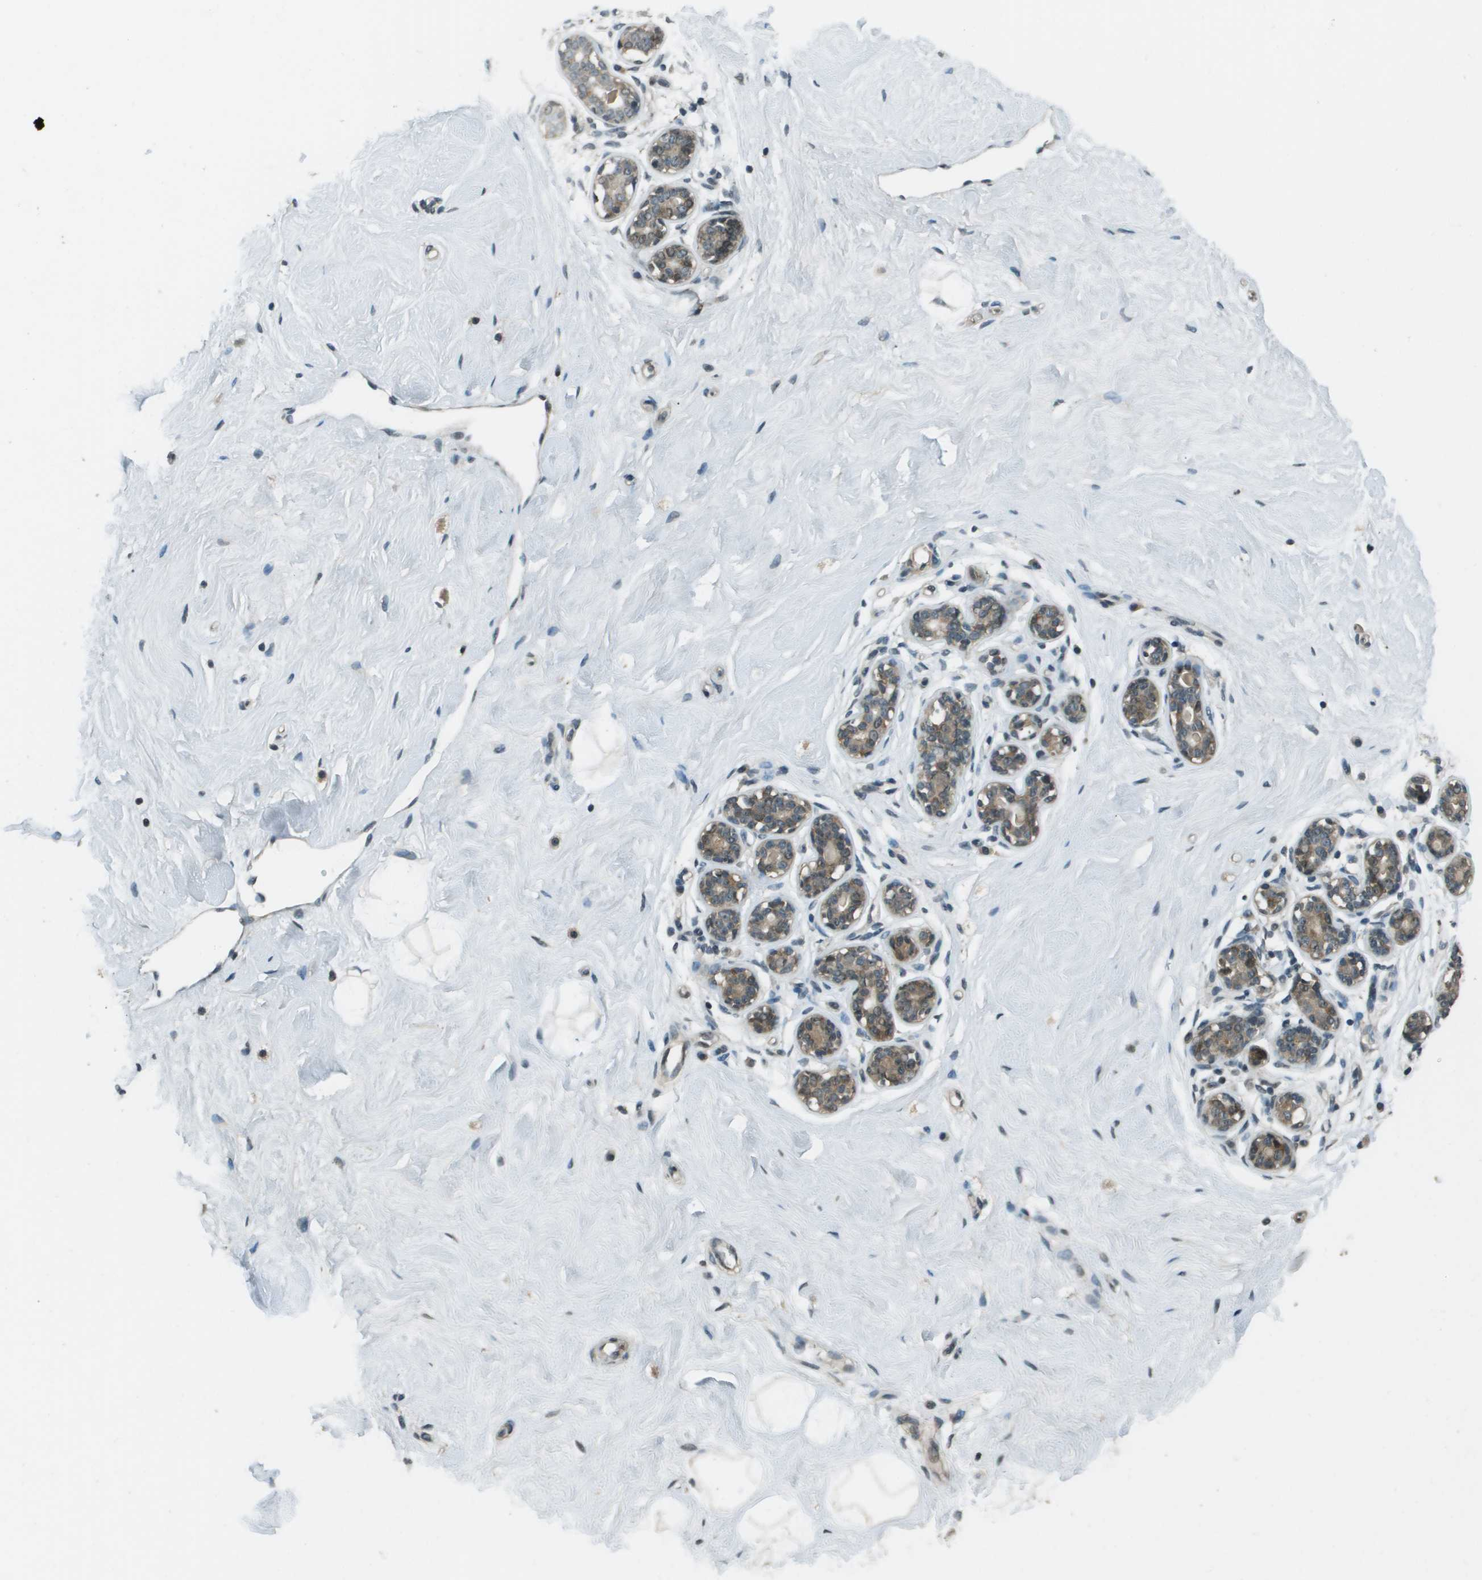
{"staining": {"intensity": "negative", "quantity": "none", "location": "none"}, "tissue": "breast", "cell_type": "Adipocytes", "image_type": "normal", "snomed": [{"axis": "morphology", "description": "Normal tissue, NOS"}, {"axis": "topography", "description": "Breast"}], "caption": "Immunohistochemical staining of unremarkable human breast reveals no significant positivity in adipocytes.", "gene": "SDC3", "patient": {"sex": "female", "age": 23}}